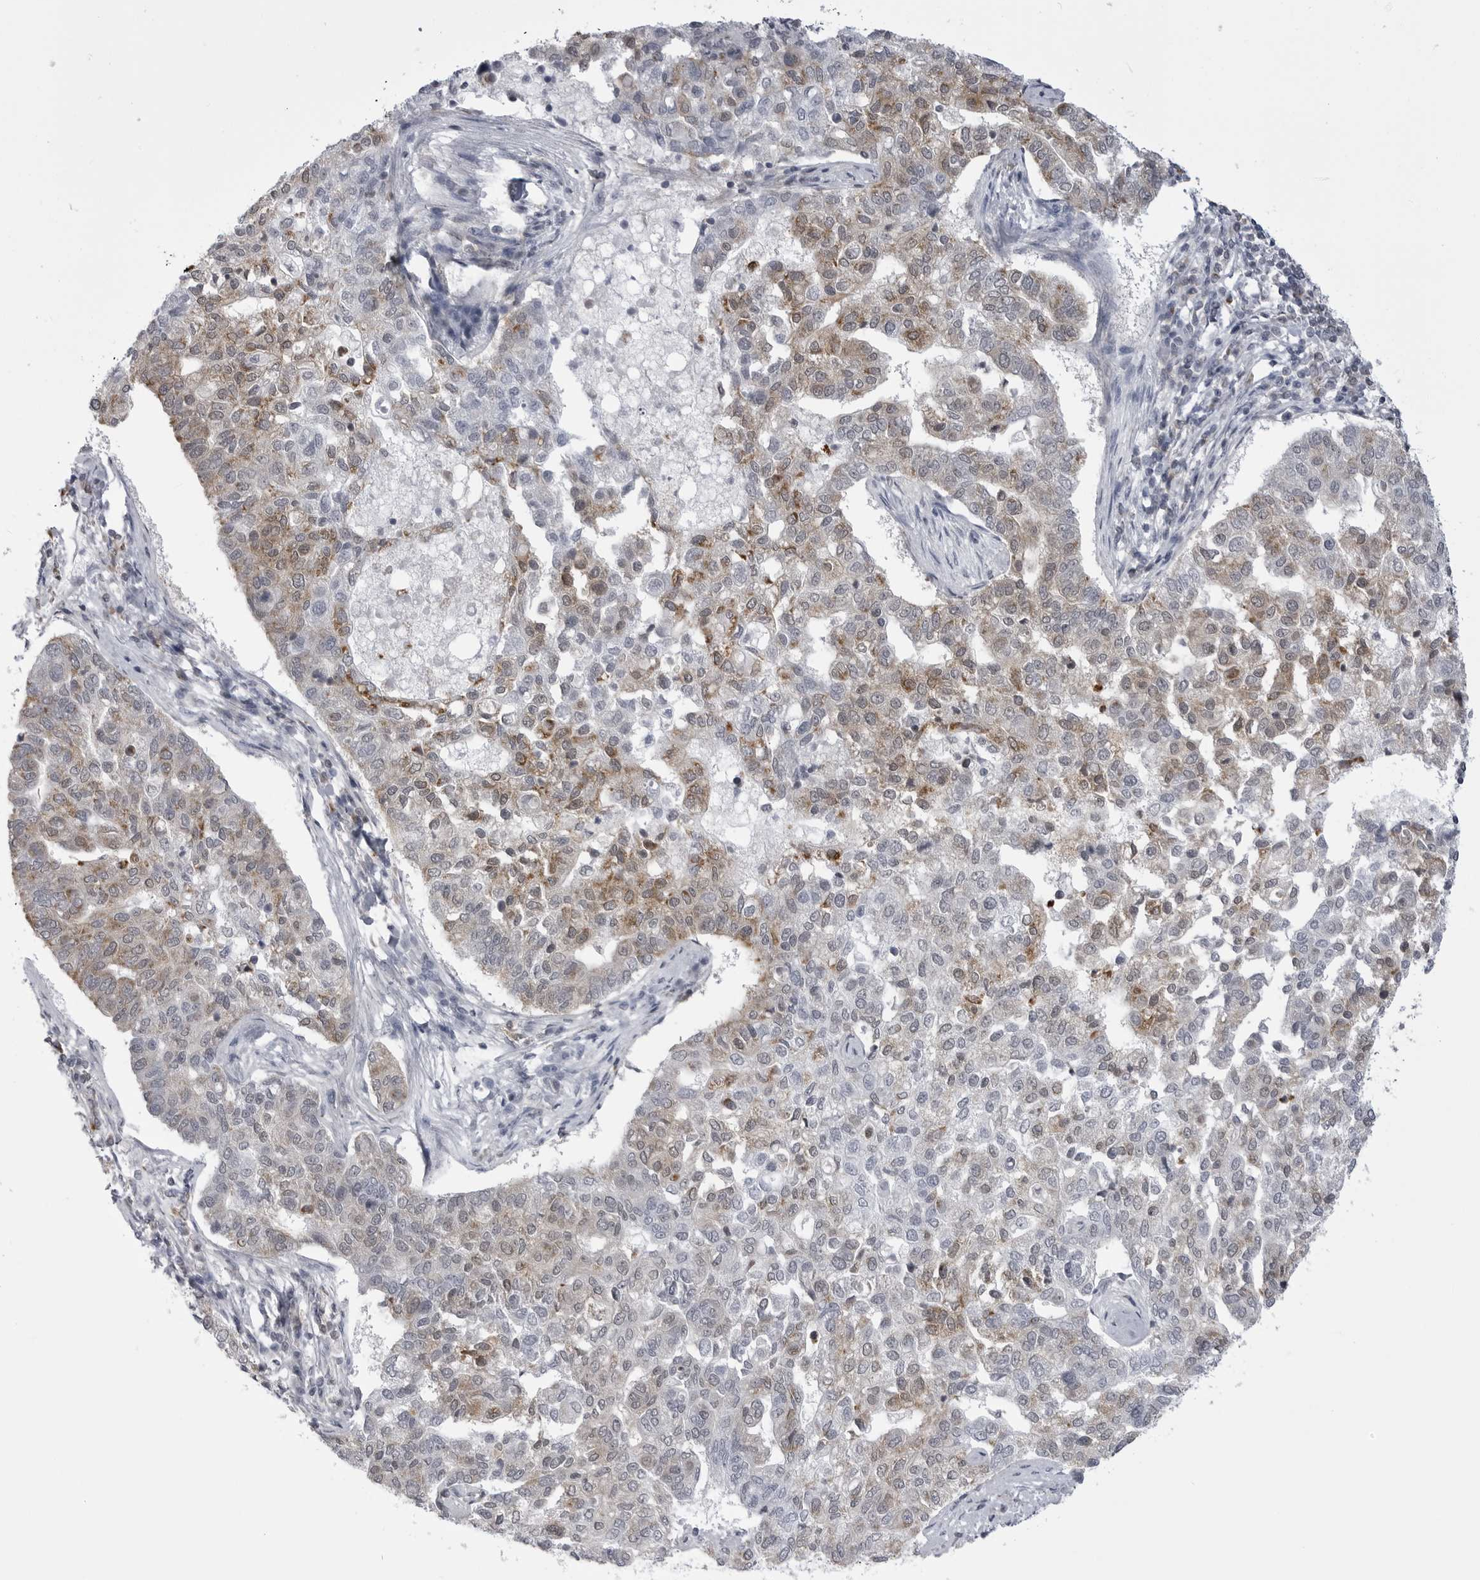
{"staining": {"intensity": "weak", "quantity": "25%-75%", "location": "cytoplasmic/membranous"}, "tissue": "pancreatic cancer", "cell_type": "Tumor cells", "image_type": "cancer", "snomed": [{"axis": "morphology", "description": "Adenocarcinoma, NOS"}, {"axis": "topography", "description": "Pancreas"}], "caption": "Immunohistochemical staining of adenocarcinoma (pancreatic) reveals low levels of weak cytoplasmic/membranous positivity in about 25%-75% of tumor cells. Using DAB (brown) and hematoxylin (blue) stains, captured at high magnification using brightfield microscopy.", "gene": "FH", "patient": {"sex": "female", "age": 61}}